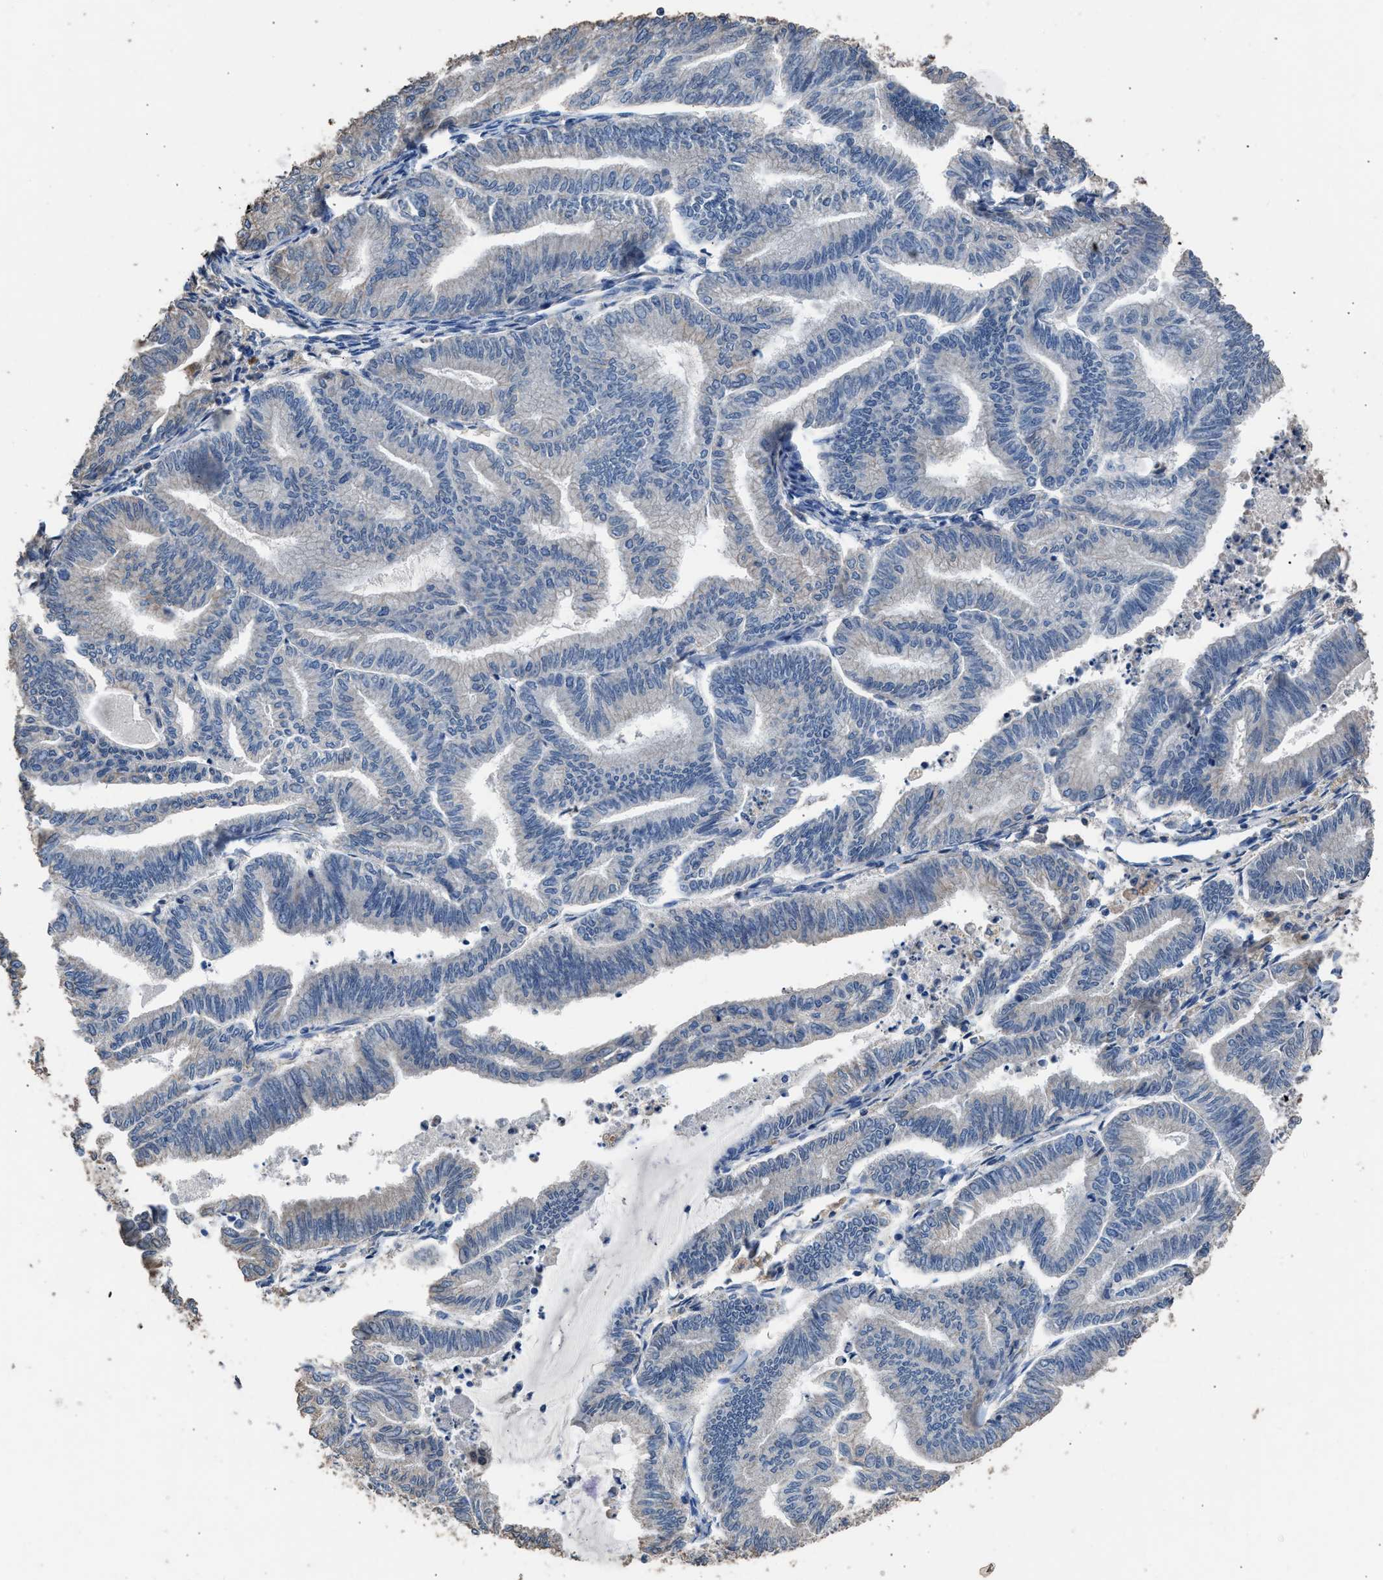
{"staining": {"intensity": "negative", "quantity": "none", "location": "none"}, "tissue": "endometrial cancer", "cell_type": "Tumor cells", "image_type": "cancer", "snomed": [{"axis": "morphology", "description": "Adenocarcinoma, NOS"}, {"axis": "topography", "description": "Endometrium"}], "caption": "Human endometrial cancer (adenocarcinoma) stained for a protein using immunohistochemistry exhibits no staining in tumor cells.", "gene": "ITSN1", "patient": {"sex": "female", "age": 79}}